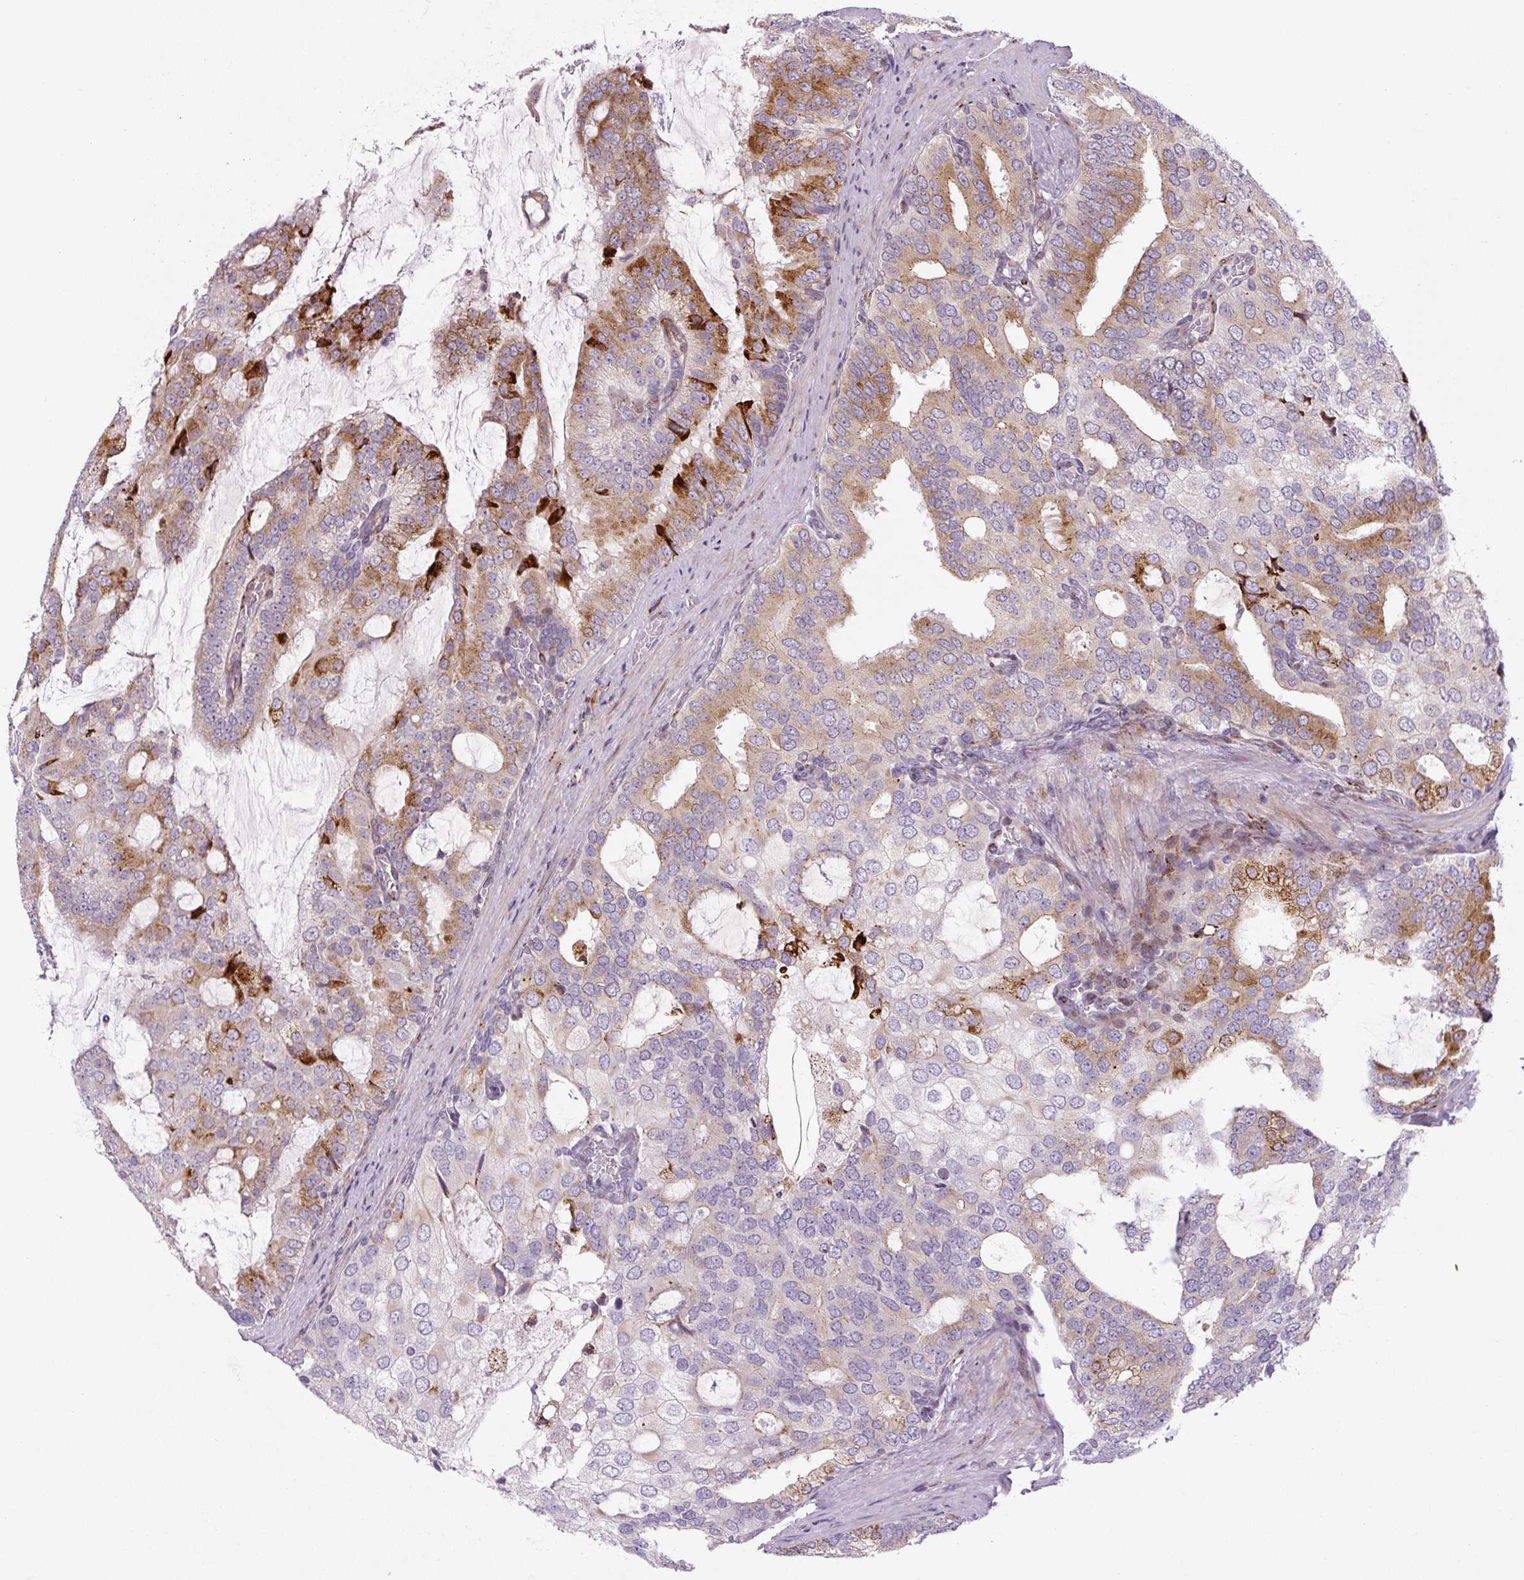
{"staining": {"intensity": "moderate", "quantity": "25%-75%", "location": "cytoplasmic/membranous"}, "tissue": "prostate cancer", "cell_type": "Tumor cells", "image_type": "cancer", "snomed": [{"axis": "morphology", "description": "Adenocarcinoma, High grade"}, {"axis": "topography", "description": "Prostate"}], "caption": "High-power microscopy captured an immunohistochemistry (IHC) histopathology image of prostate high-grade adenocarcinoma, revealing moderate cytoplasmic/membranous staining in about 25%-75% of tumor cells.", "gene": "DISP3", "patient": {"sex": "male", "age": 55}}